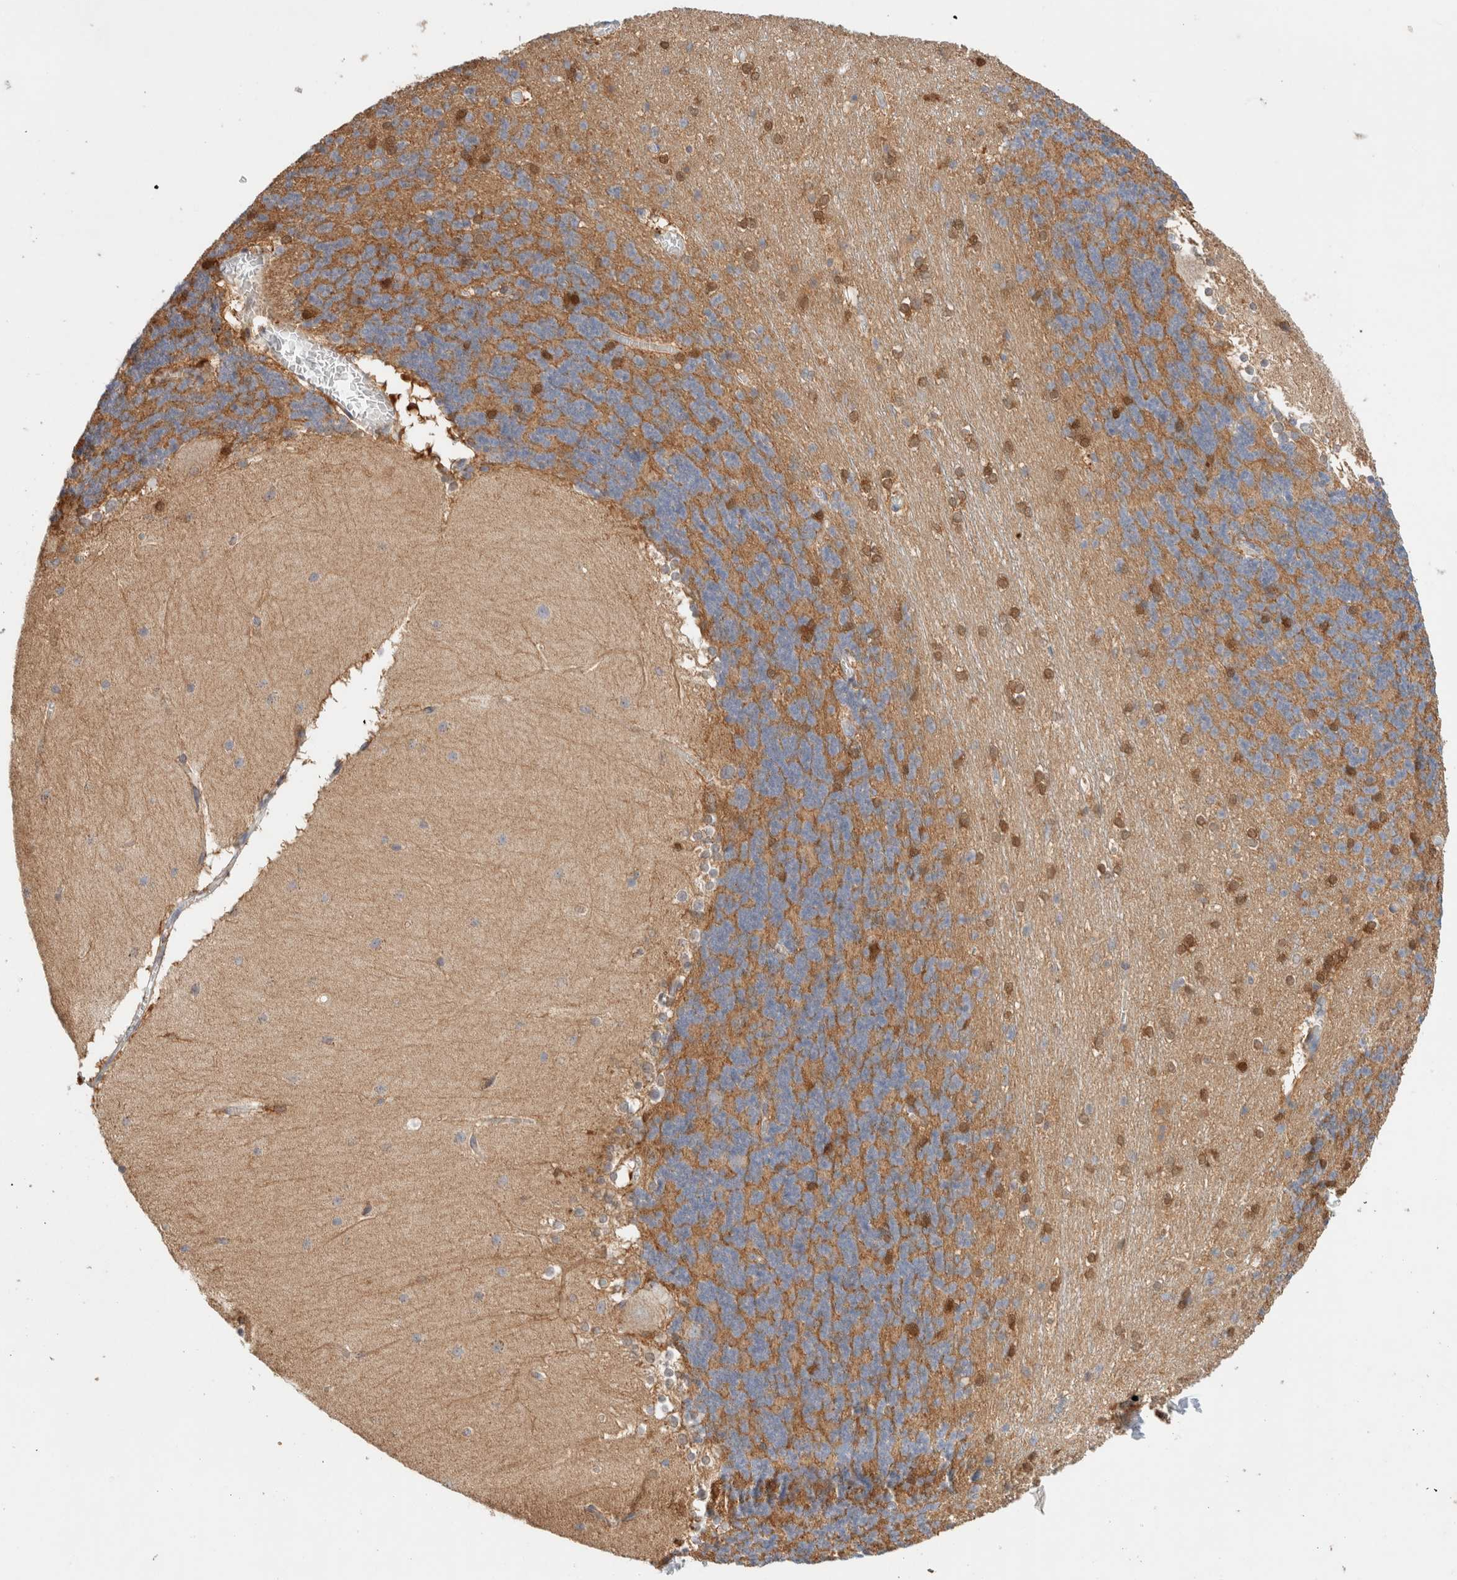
{"staining": {"intensity": "moderate", "quantity": ">75%", "location": "cytoplasmic/membranous"}, "tissue": "cerebellum", "cell_type": "Cells in granular layer", "image_type": "normal", "snomed": [{"axis": "morphology", "description": "Normal tissue, NOS"}, {"axis": "topography", "description": "Cerebellum"}], "caption": "Cerebellum stained with DAB (3,3'-diaminobenzidine) immunohistochemistry displays medium levels of moderate cytoplasmic/membranous positivity in approximately >75% of cells in granular layer. (brown staining indicates protein expression, while blue staining denotes nuclei).", "gene": "CA13", "patient": {"sex": "female", "age": 19}}